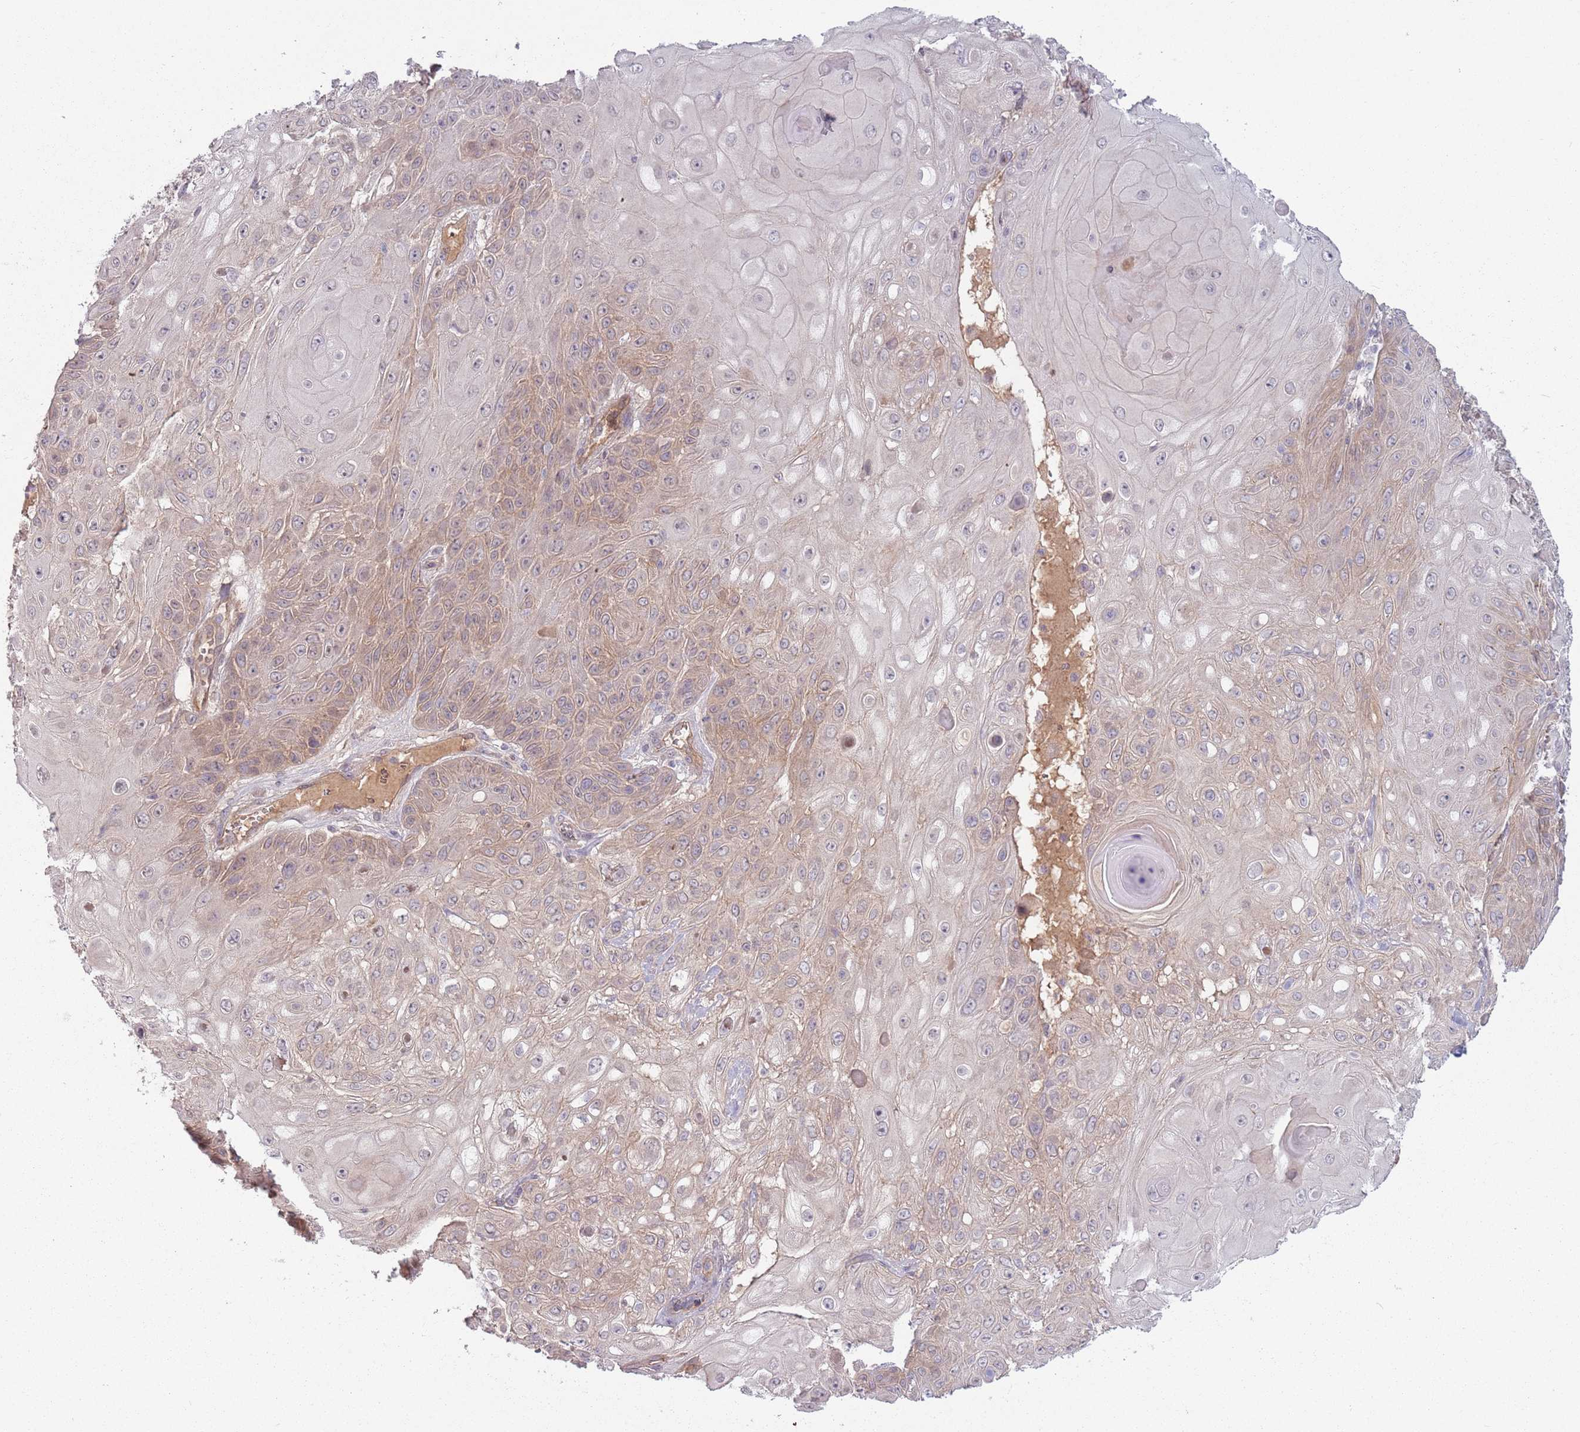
{"staining": {"intensity": "weak", "quantity": "25%-75%", "location": "cytoplasmic/membranous"}, "tissue": "skin cancer", "cell_type": "Tumor cells", "image_type": "cancer", "snomed": [{"axis": "morphology", "description": "Normal tissue, NOS"}, {"axis": "morphology", "description": "Squamous cell carcinoma, NOS"}, {"axis": "topography", "description": "Skin"}, {"axis": "topography", "description": "Cartilage tissue"}], "caption": "Protein expression analysis of skin squamous cell carcinoma reveals weak cytoplasmic/membranous positivity in about 25%-75% of tumor cells. The protein is shown in brown color, while the nuclei are stained blue.", "gene": "SAV1", "patient": {"sex": "female", "age": 79}}